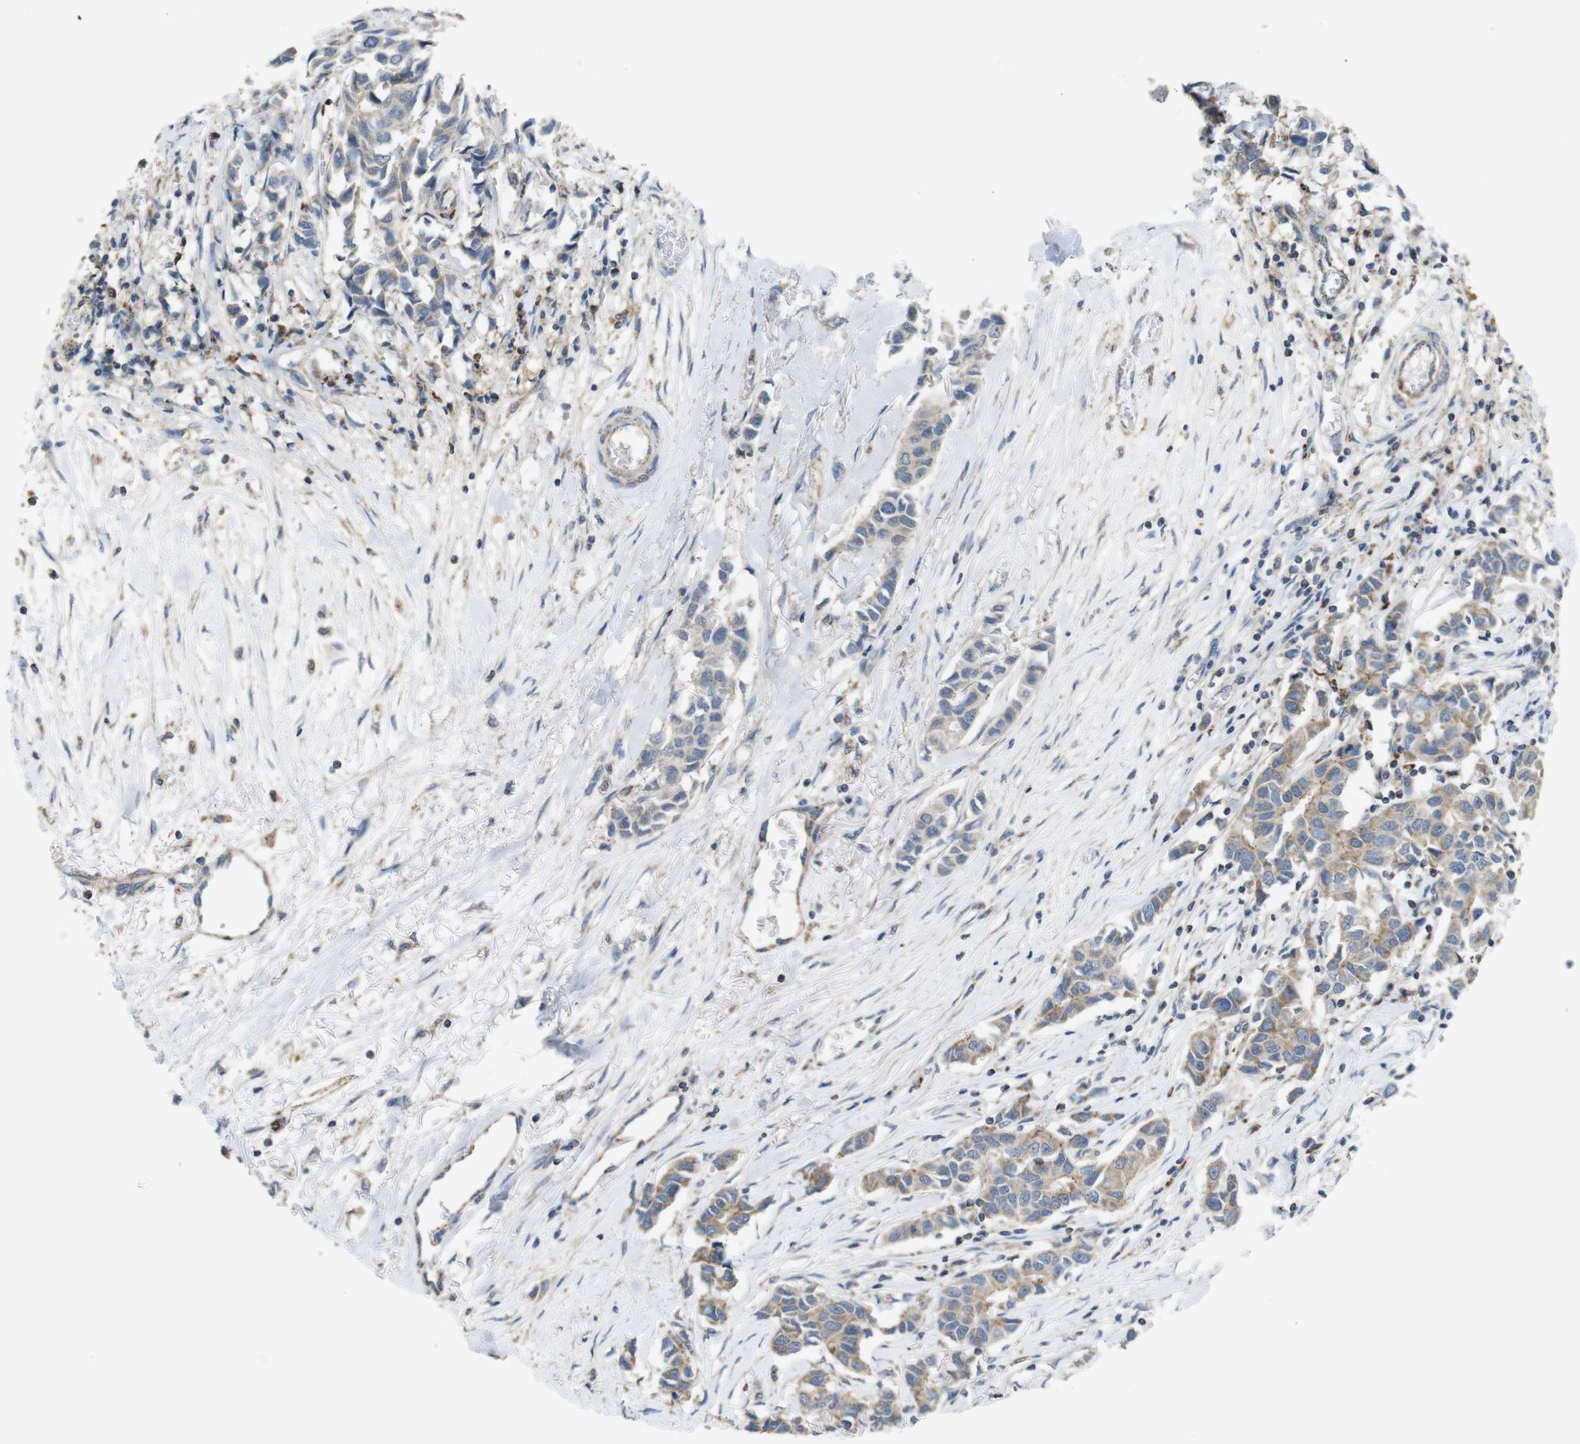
{"staining": {"intensity": "weak", "quantity": "25%-75%", "location": "cytoplasmic/membranous"}, "tissue": "breast cancer", "cell_type": "Tumor cells", "image_type": "cancer", "snomed": [{"axis": "morphology", "description": "Duct carcinoma"}, {"axis": "topography", "description": "Breast"}], "caption": "About 25%-75% of tumor cells in infiltrating ductal carcinoma (breast) show weak cytoplasmic/membranous protein expression as visualized by brown immunohistochemical staining.", "gene": "CALHM2", "patient": {"sex": "female", "age": 80}}